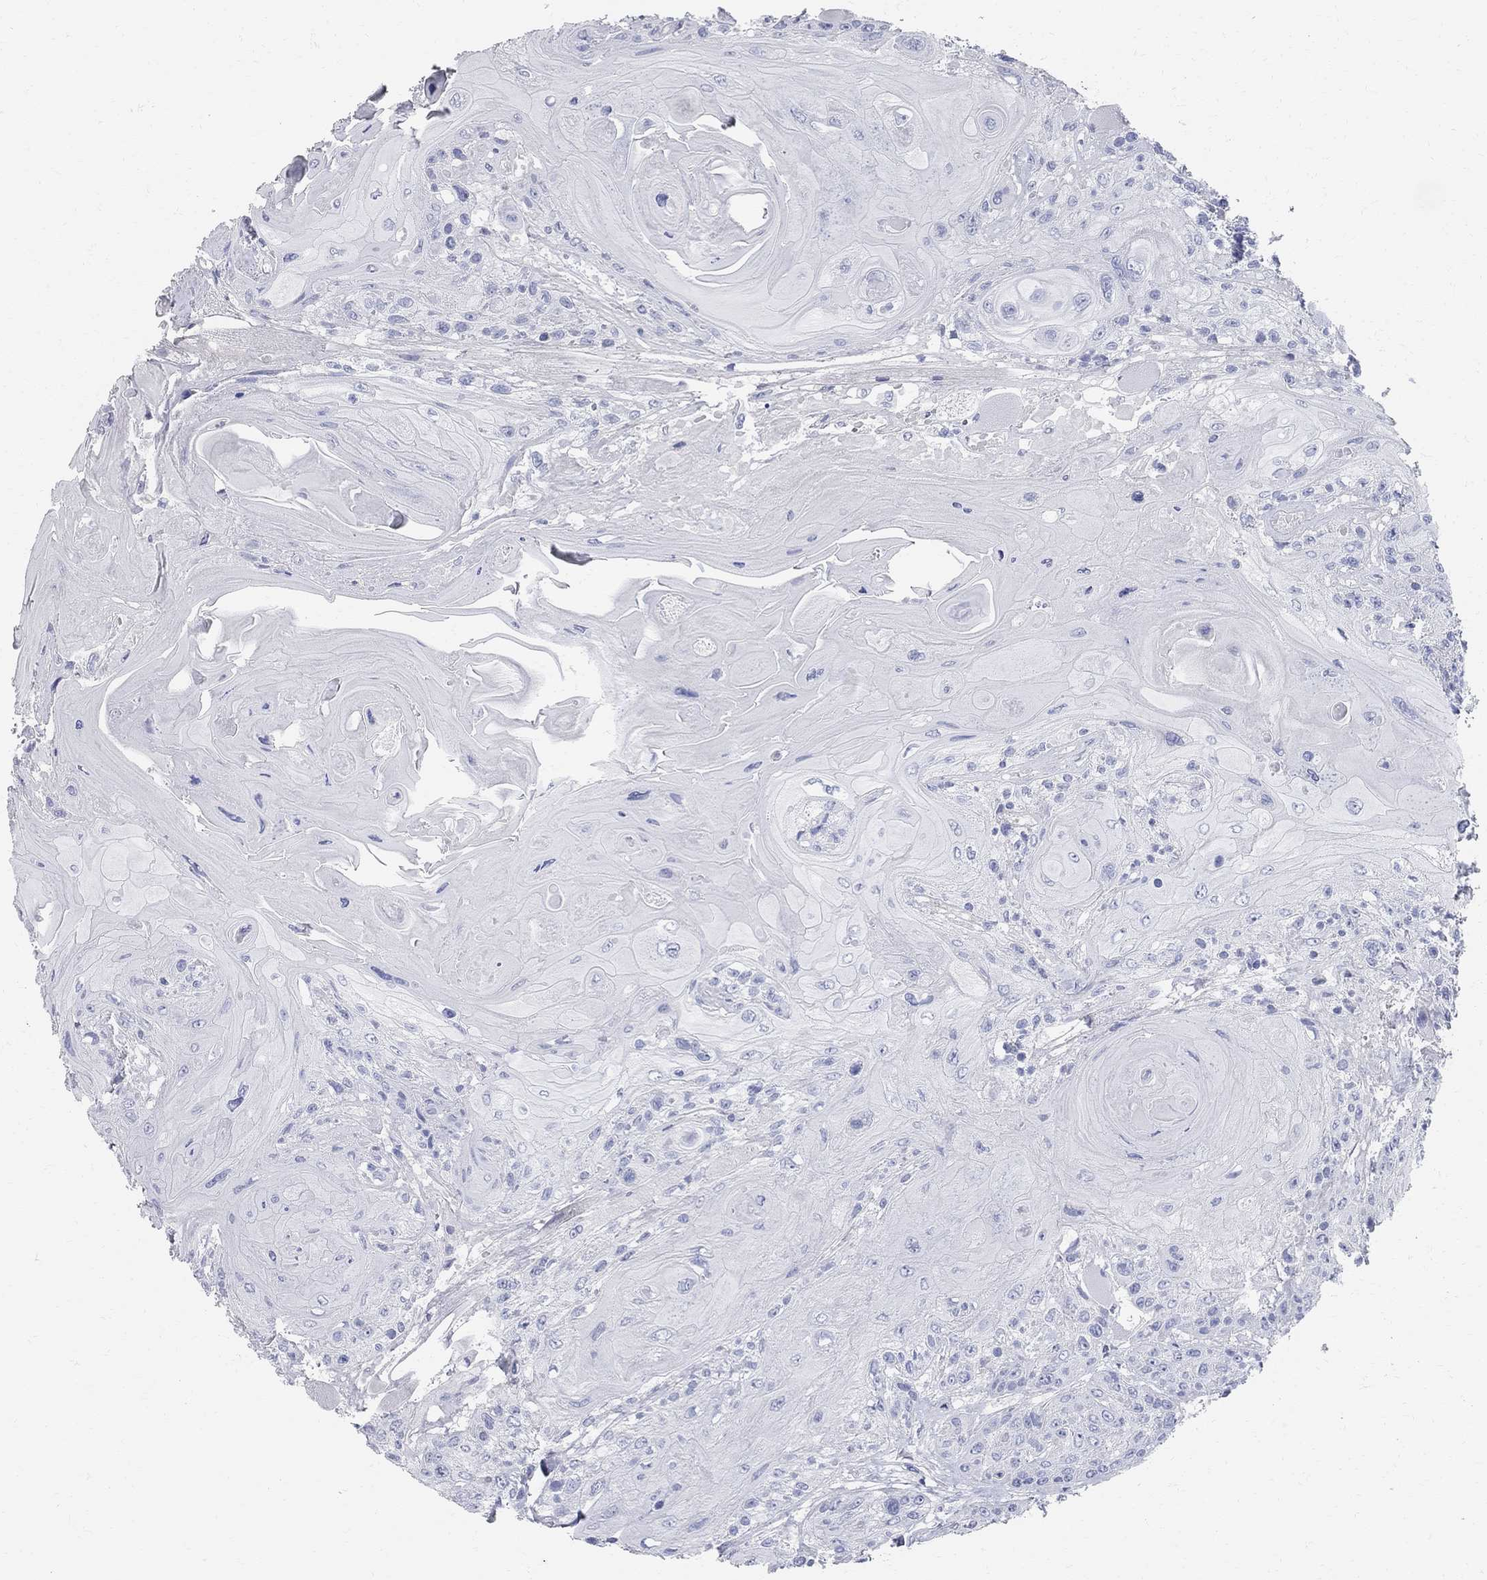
{"staining": {"intensity": "negative", "quantity": "none", "location": "none"}, "tissue": "head and neck cancer", "cell_type": "Tumor cells", "image_type": "cancer", "snomed": [{"axis": "morphology", "description": "Squamous cell carcinoma, NOS"}, {"axis": "topography", "description": "Head-Neck"}], "caption": "A photomicrograph of head and neck squamous cell carcinoma stained for a protein displays no brown staining in tumor cells.", "gene": "AOX1", "patient": {"sex": "female", "age": 59}}